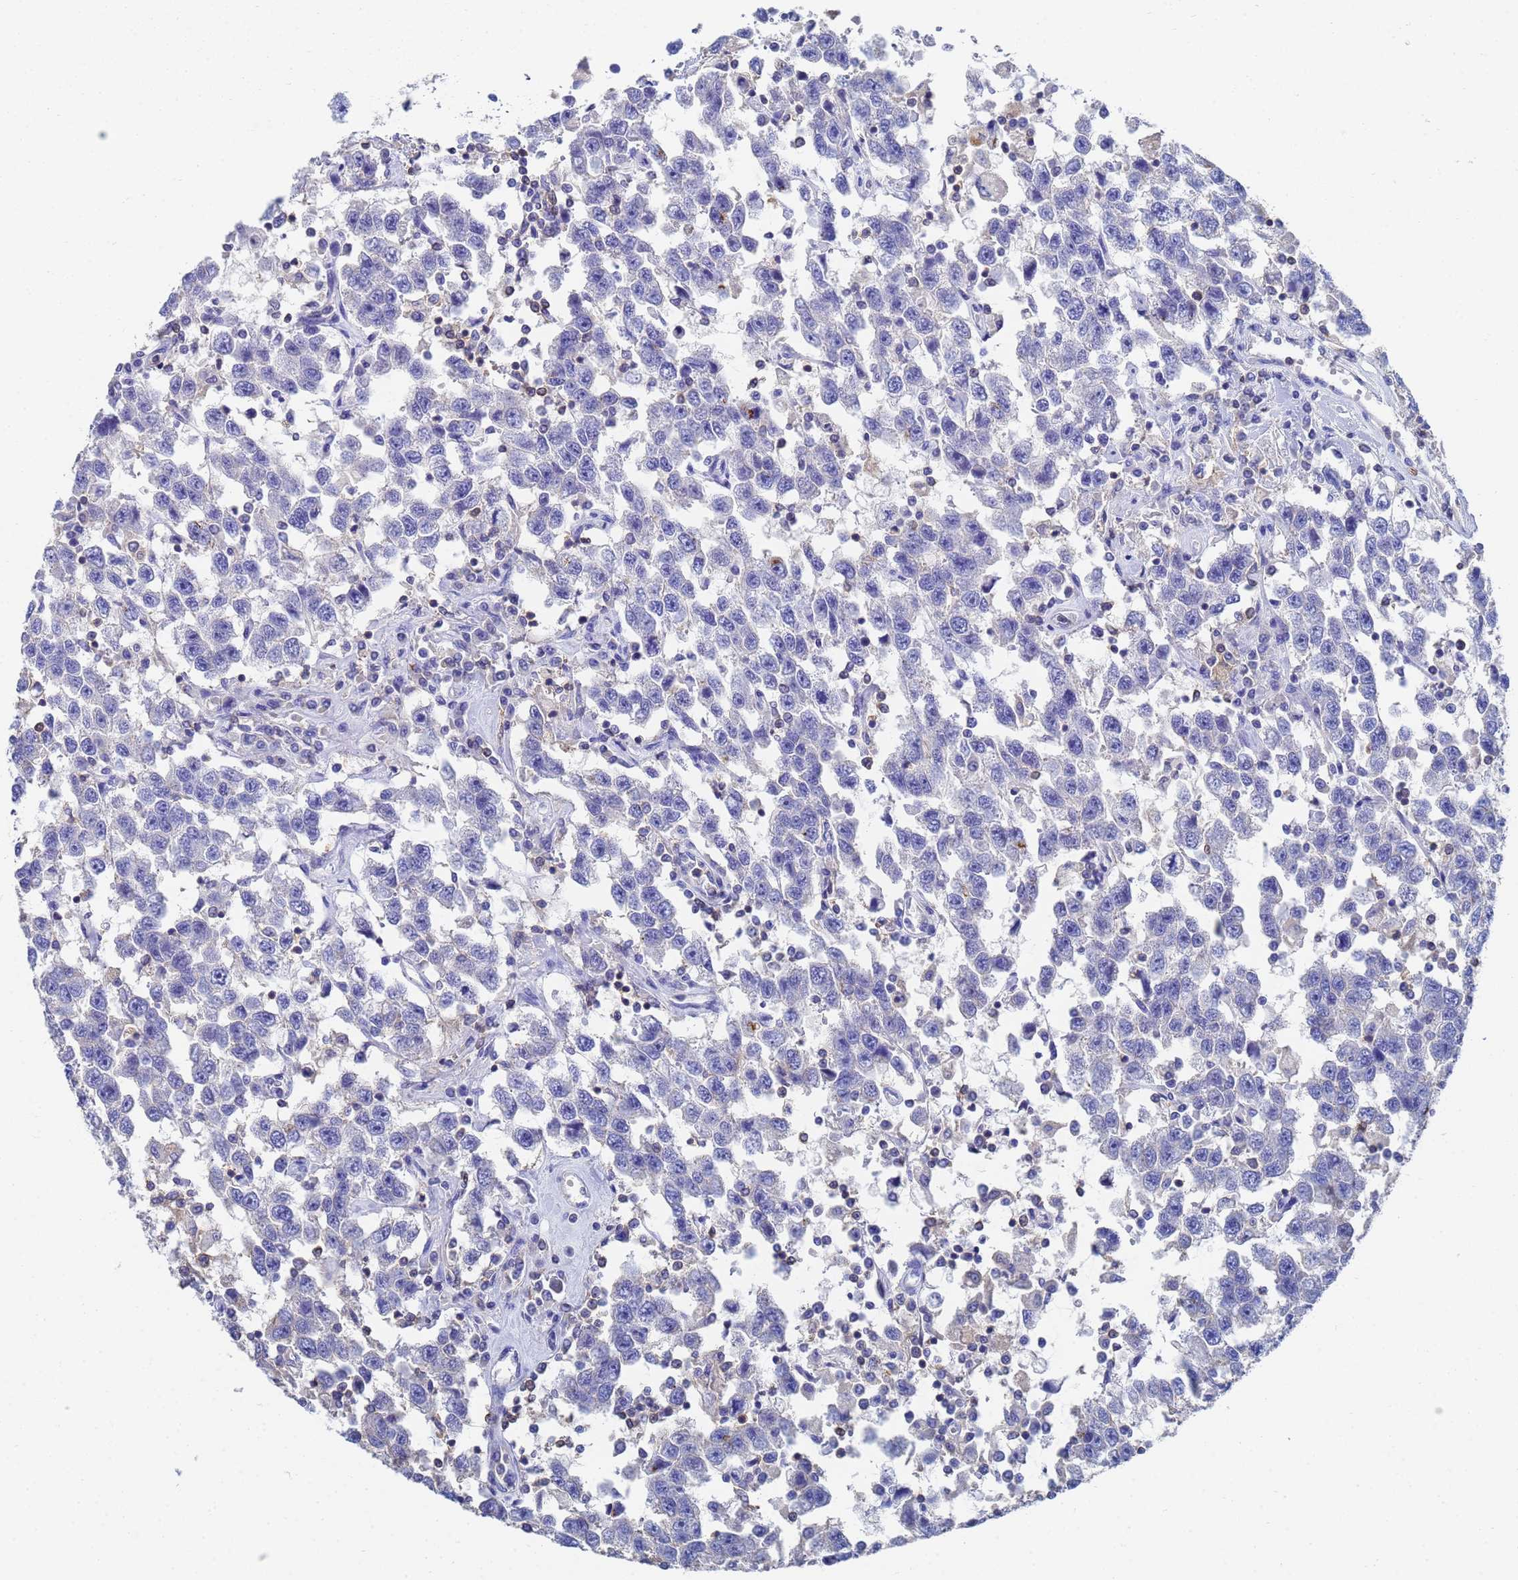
{"staining": {"intensity": "negative", "quantity": "none", "location": "none"}, "tissue": "testis cancer", "cell_type": "Tumor cells", "image_type": "cancer", "snomed": [{"axis": "morphology", "description": "Seminoma, NOS"}, {"axis": "topography", "description": "Testis"}], "caption": "This micrograph is of testis cancer stained with immunohistochemistry to label a protein in brown with the nuclei are counter-stained blue. There is no staining in tumor cells.", "gene": "GCHFR", "patient": {"sex": "male", "age": 41}}